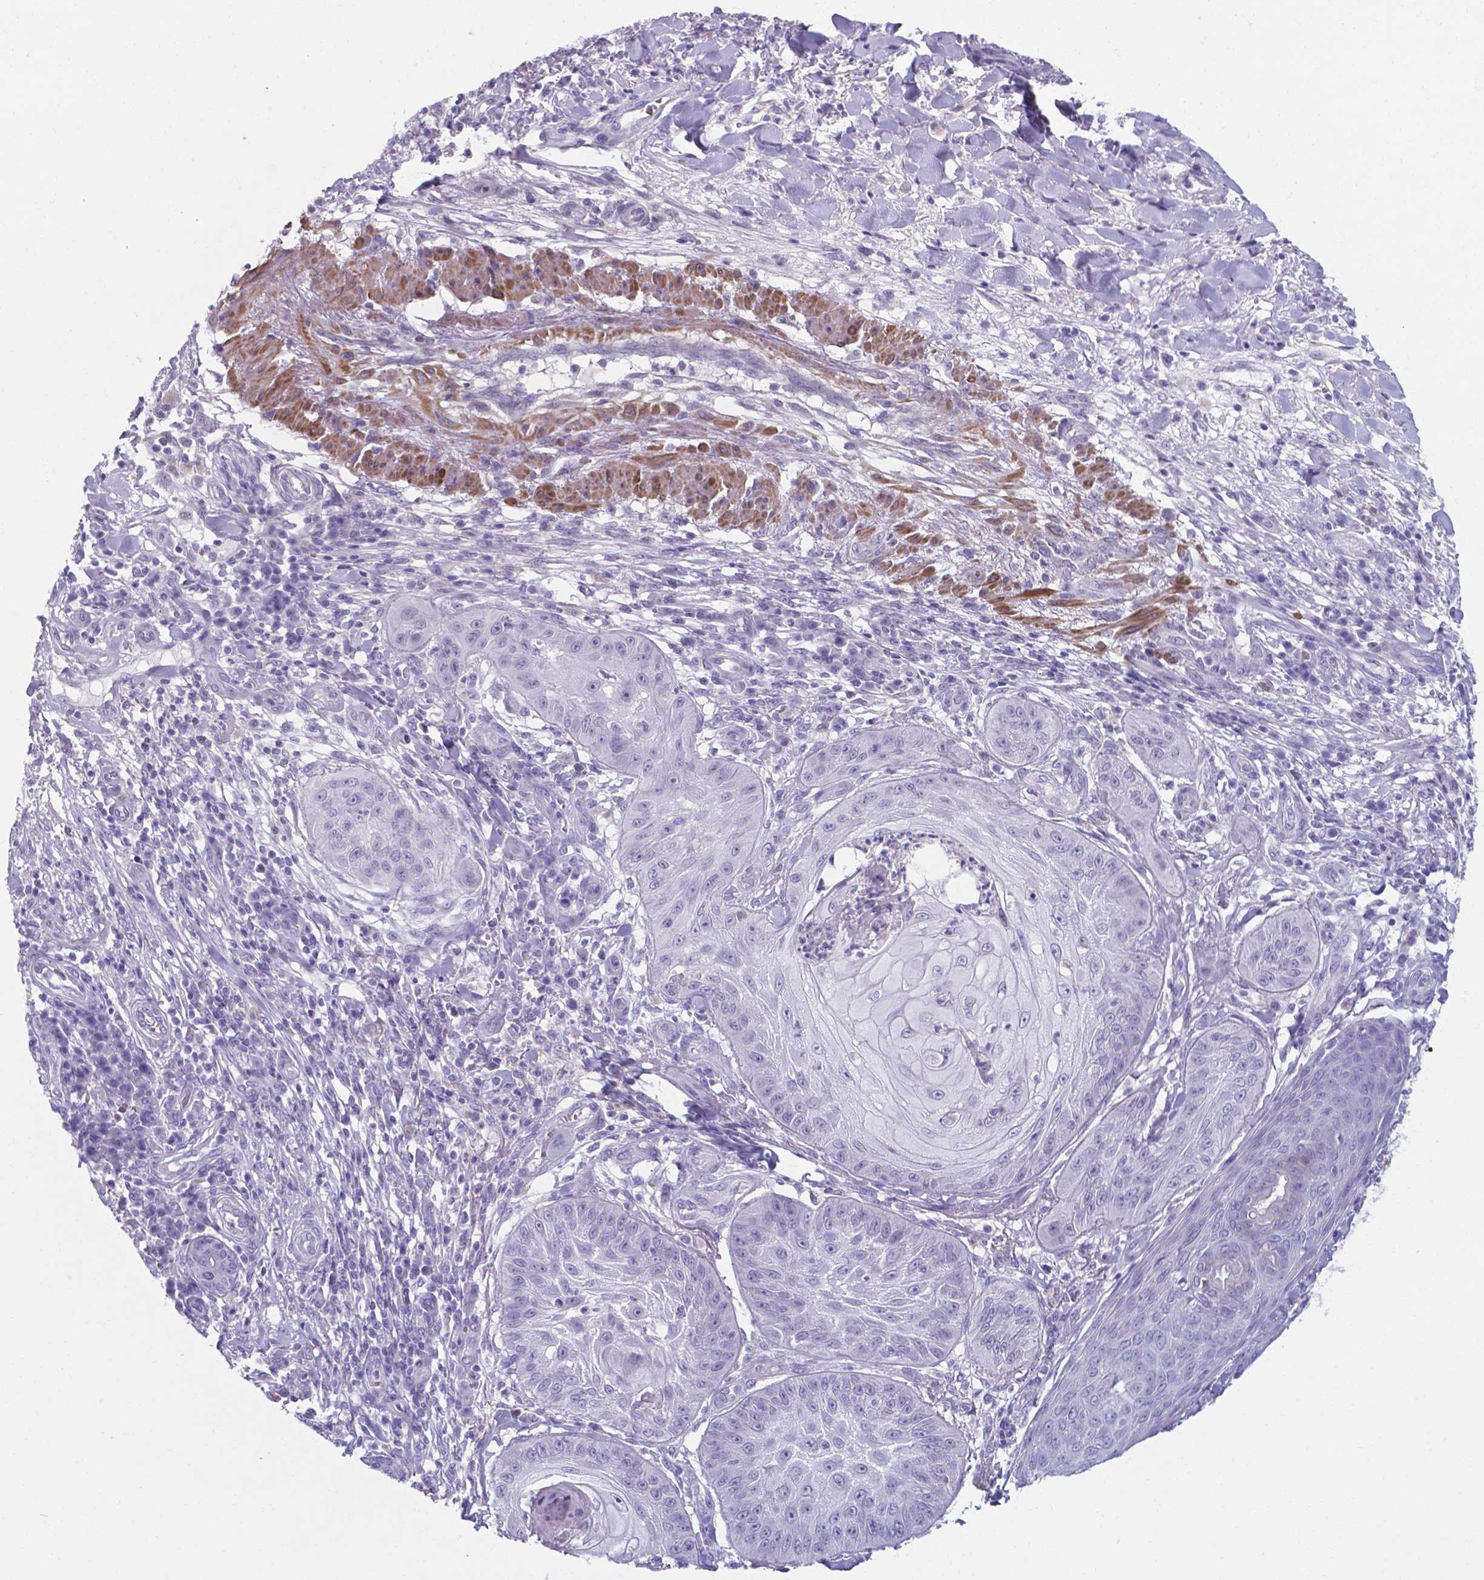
{"staining": {"intensity": "negative", "quantity": "none", "location": "none"}, "tissue": "skin cancer", "cell_type": "Tumor cells", "image_type": "cancer", "snomed": [{"axis": "morphology", "description": "Squamous cell carcinoma, NOS"}, {"axis": "topography", "description": "Skin"}], "caption": "An immunohistochemistry (IHC) micrograph of skin cancer (squamous cell carcinoma) is shown. There is no staining in tumor cells of skin cancer (squamous cell carcinoma).", "gene": "AP5B1", "patient": {"sex": "male", "age": 70}}